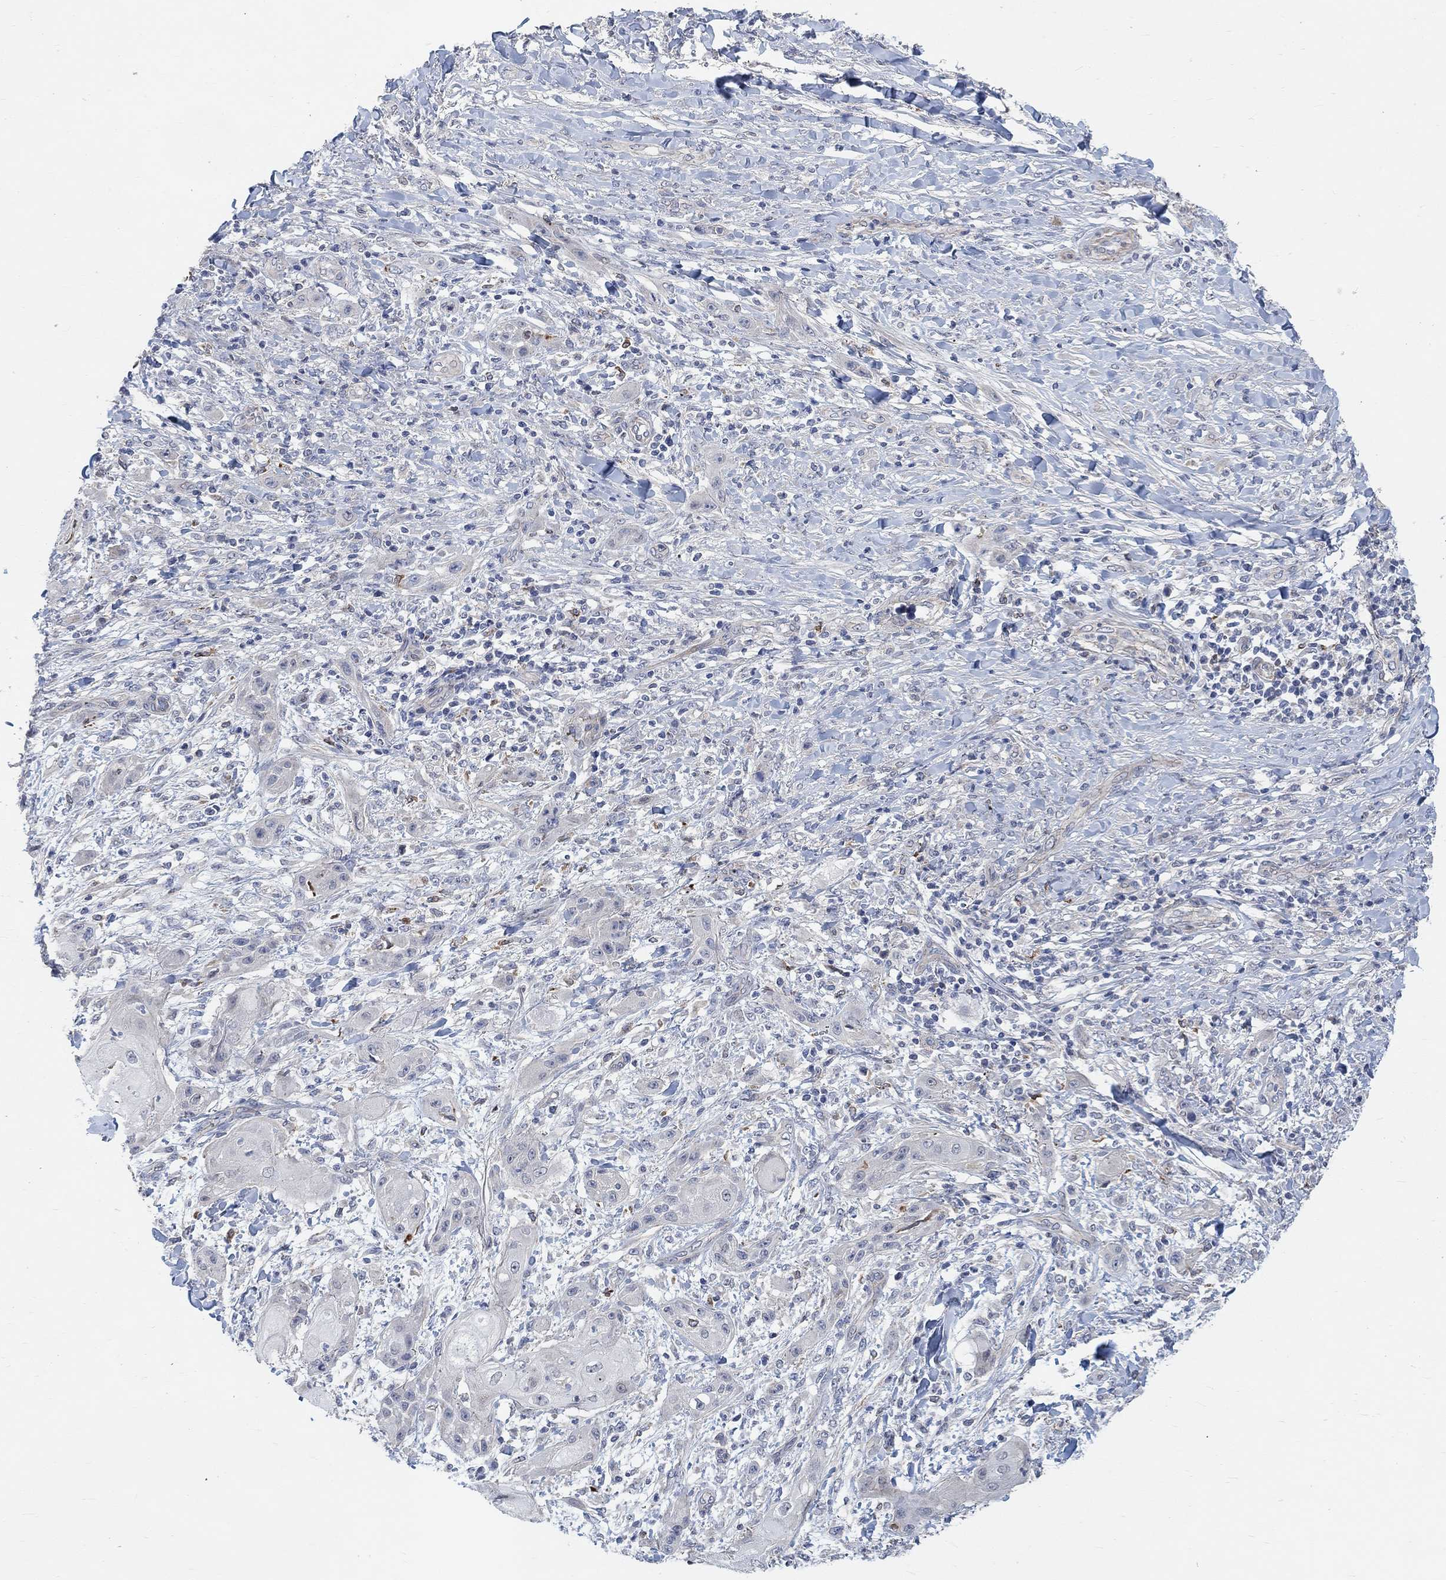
{"staining": {"intensity": "negative", "quantity": "none", "location": "none"}, "tissue": "skin cancer", "cell_type": "Tumor cells", "image_type": "cancer", "snomed": [{"axis": "morphology", "description": "Squamous cell carcinoma, NOS"}, {"axis": "topography", "description": "Skin"}], "caption": "Immunohistochemistry (IHC) micrograph of human skin cancer (squamous cell carcinoma) stained for a protein (brown), which shows no staining in tumor cells.", "gene": "HCRTR1", "patient": {"sex": "male", "age": 62}}